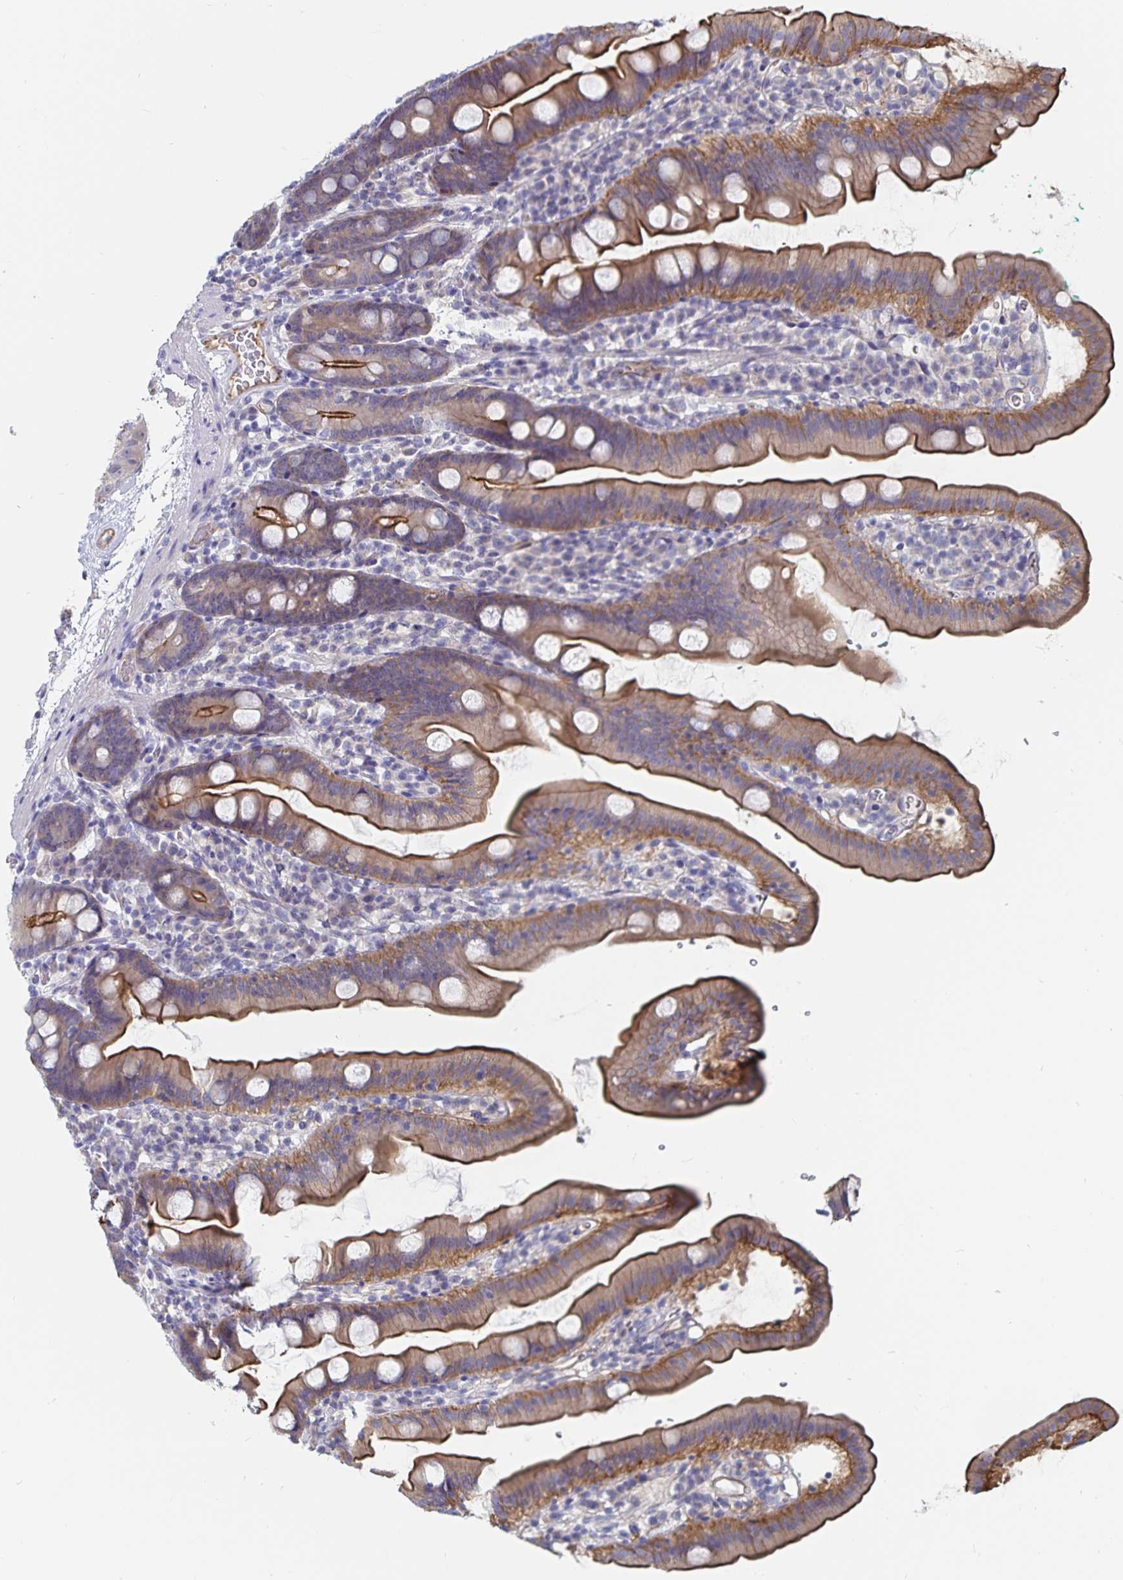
{"staining": {"intensity": "strong", "quantity": "25%-75%", "location": "cytoplasmic/membranous"}, "tissue": "duodenum", "cell_type": "Glandular cells", "image_type": "normal", "snomed": [{"axis": "morphology", "description": "Normal tissue, NOS"}, {"axis": "topography", "description": "Duodenum"}], "caption": "Glandular cells exhibit high levels of strong cytoplasmic/membranous expression in about 25%-75% of cells in benign duodenum.", "gene": "SSTR1", "patient": {"sex": "female", "age": 67}}